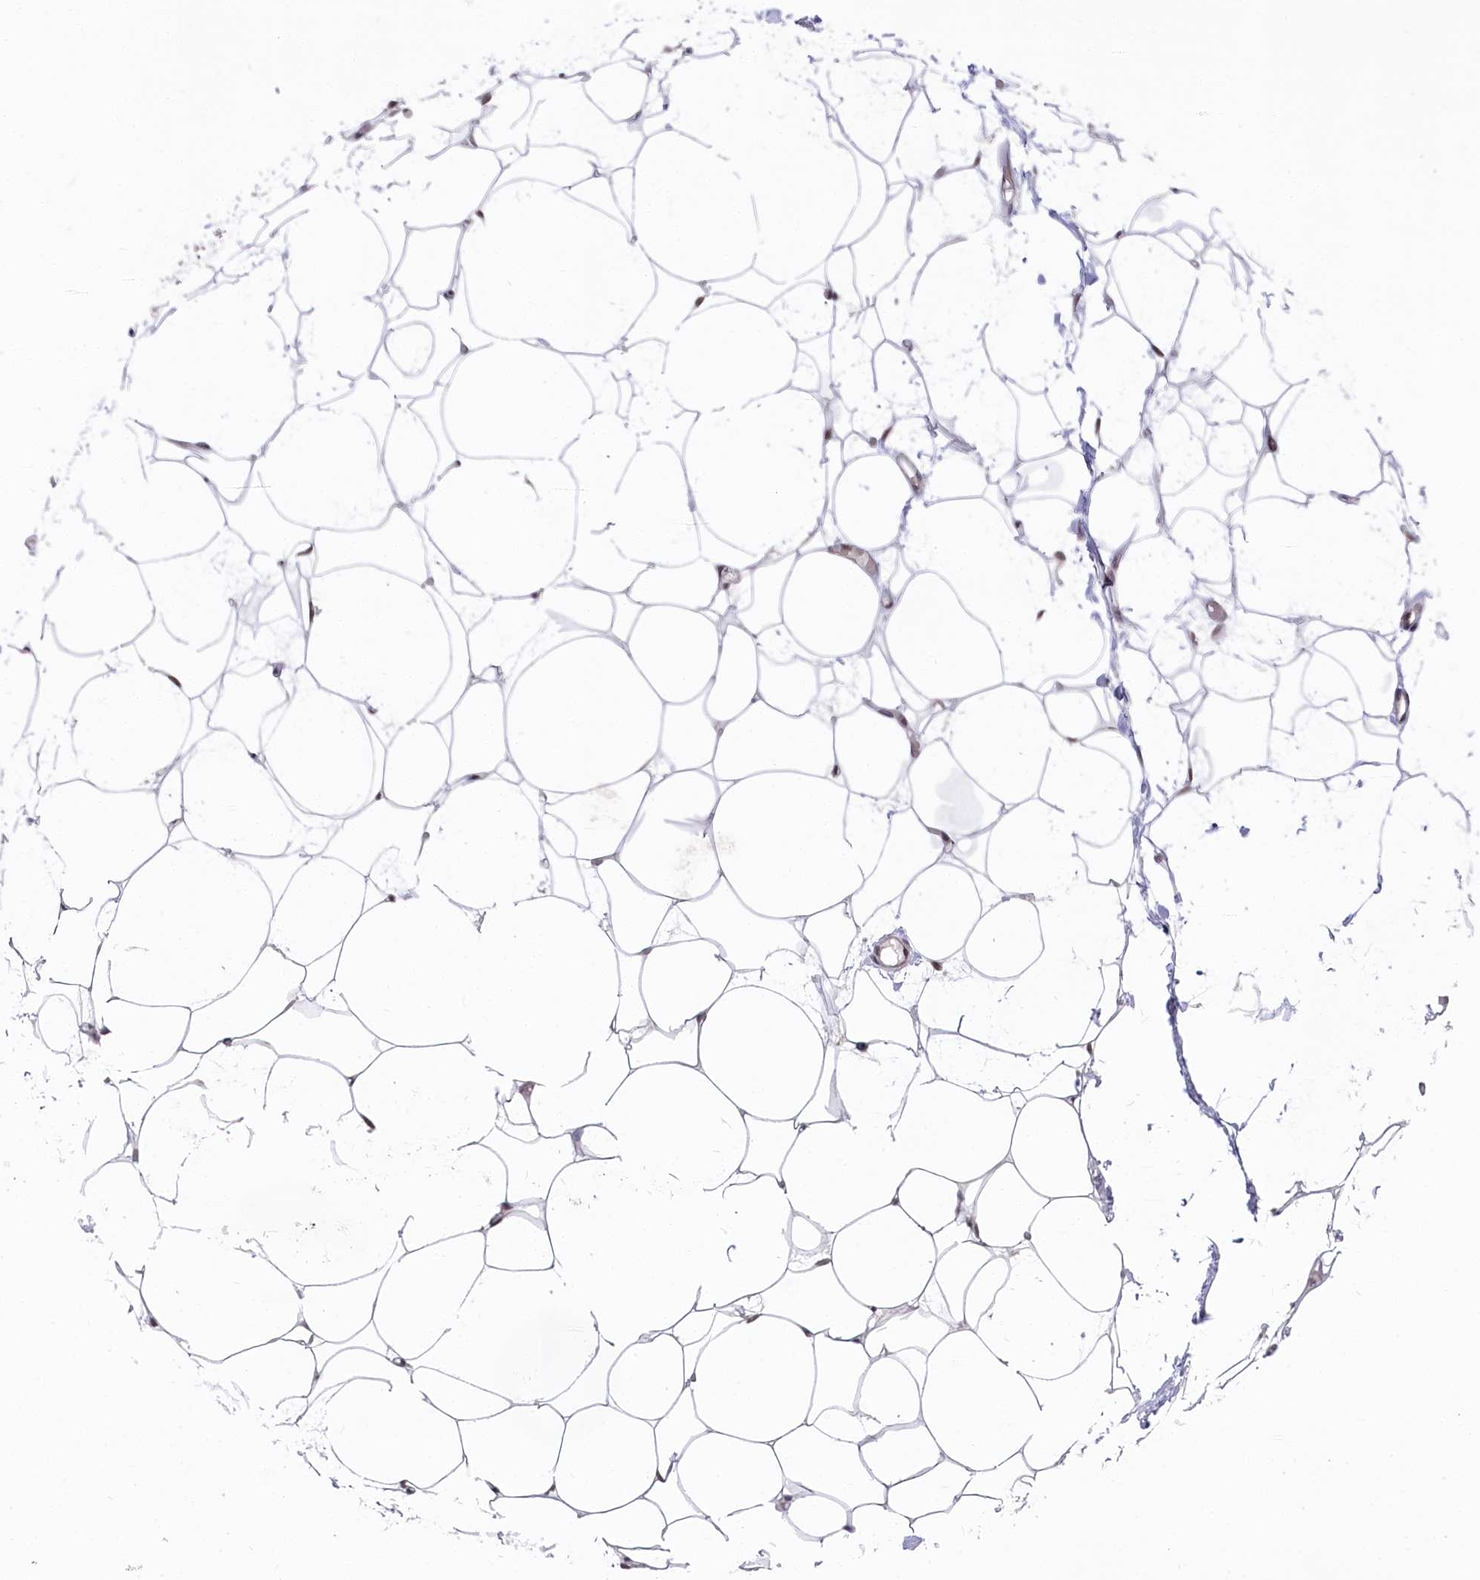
{"staining": {"intensity": "weak", "quantity": "25%-75%", "location": "nuclear"}, "tissue": "adipose tissue", "cell_type": "Adipocytes", "image_type": "normal", "snomed": [{"axis": "morphology", "description": "Normal tissue, NOS"}, {"axis": "topography", "description": "Breast"}], "caption": "High-magnification brightfield microscopy of unremarkable adipose tissue stained with DAB (3,3'-diaminobenzidine) (brown) and counterstained with hematoxylin (blue). adipocytes exhibit weak nuclear positivity is seen in approximately25%-75% of cells. The protein of interest is shown in brown color, while the nuclei are stained blue.", "gene": "CGGBP1", "patient": {"sex": "female", "age": 23}}